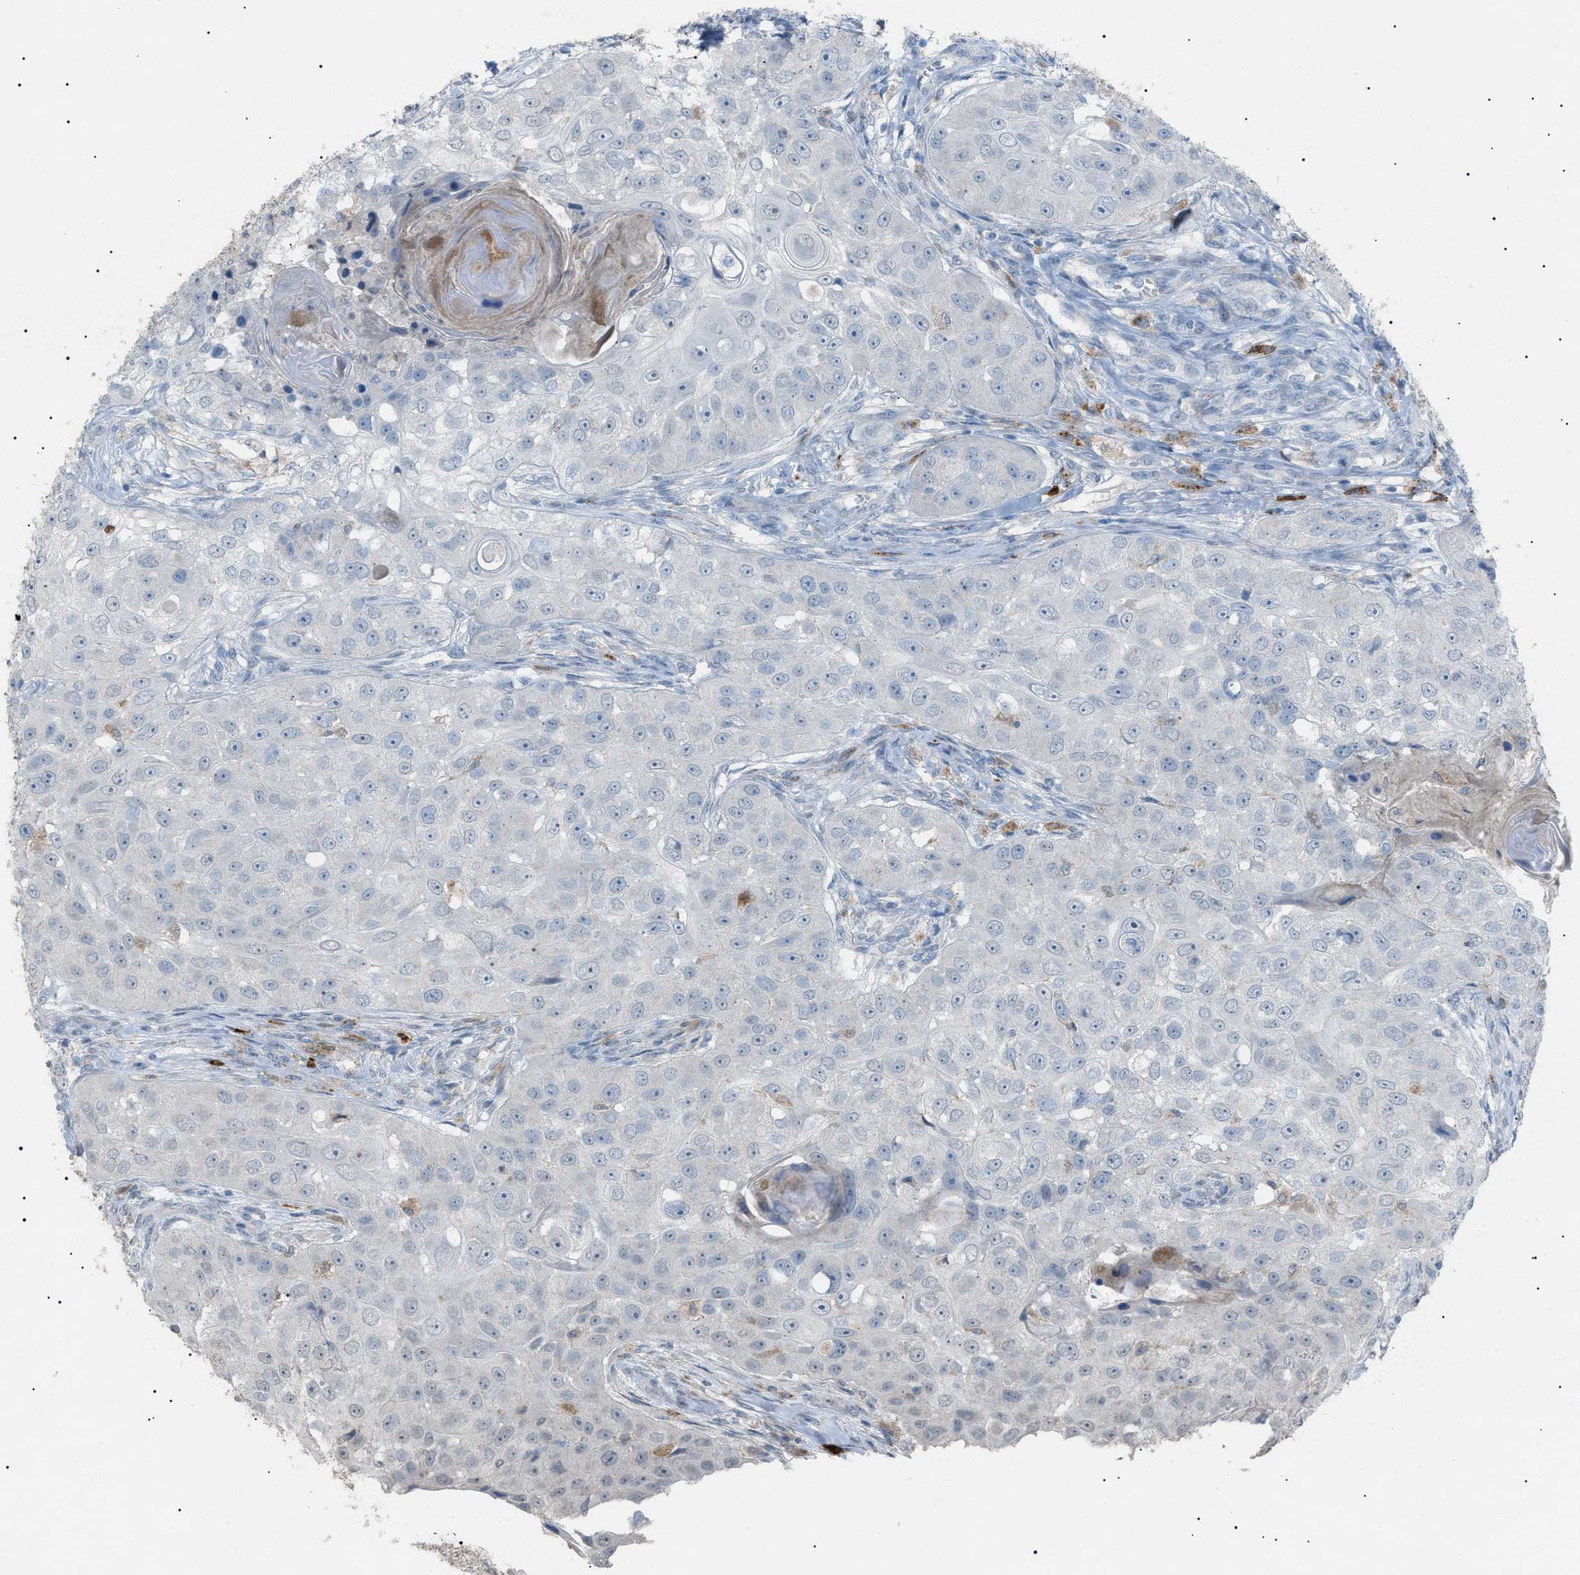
{"staining": {"intensity": "weak", "quantity": "<25%", "location": "cytoplasmic/membranous"}, "tissue": "head and neck cancer", "cell_type": "Tumor cells", "image_type": "cancer", "snomed": [{"axis": "morphology", "description": "Normal tissue, NOS"}, {"axis": "morphology", "description": "Squamous cell carcinoma, NOS"}, {"axis": "topography", "description": "Skeletal muscle"}, {"axis": "topography", "description": "Head-Neck"}], "caption": "This is an immunohistochemistry (IHC) image of head and neck cancer (squamous cell carcinoma). There is no positivity in tumor cells.", "gene": "BTK", "patient": {"sex": "male", "age": 51}}